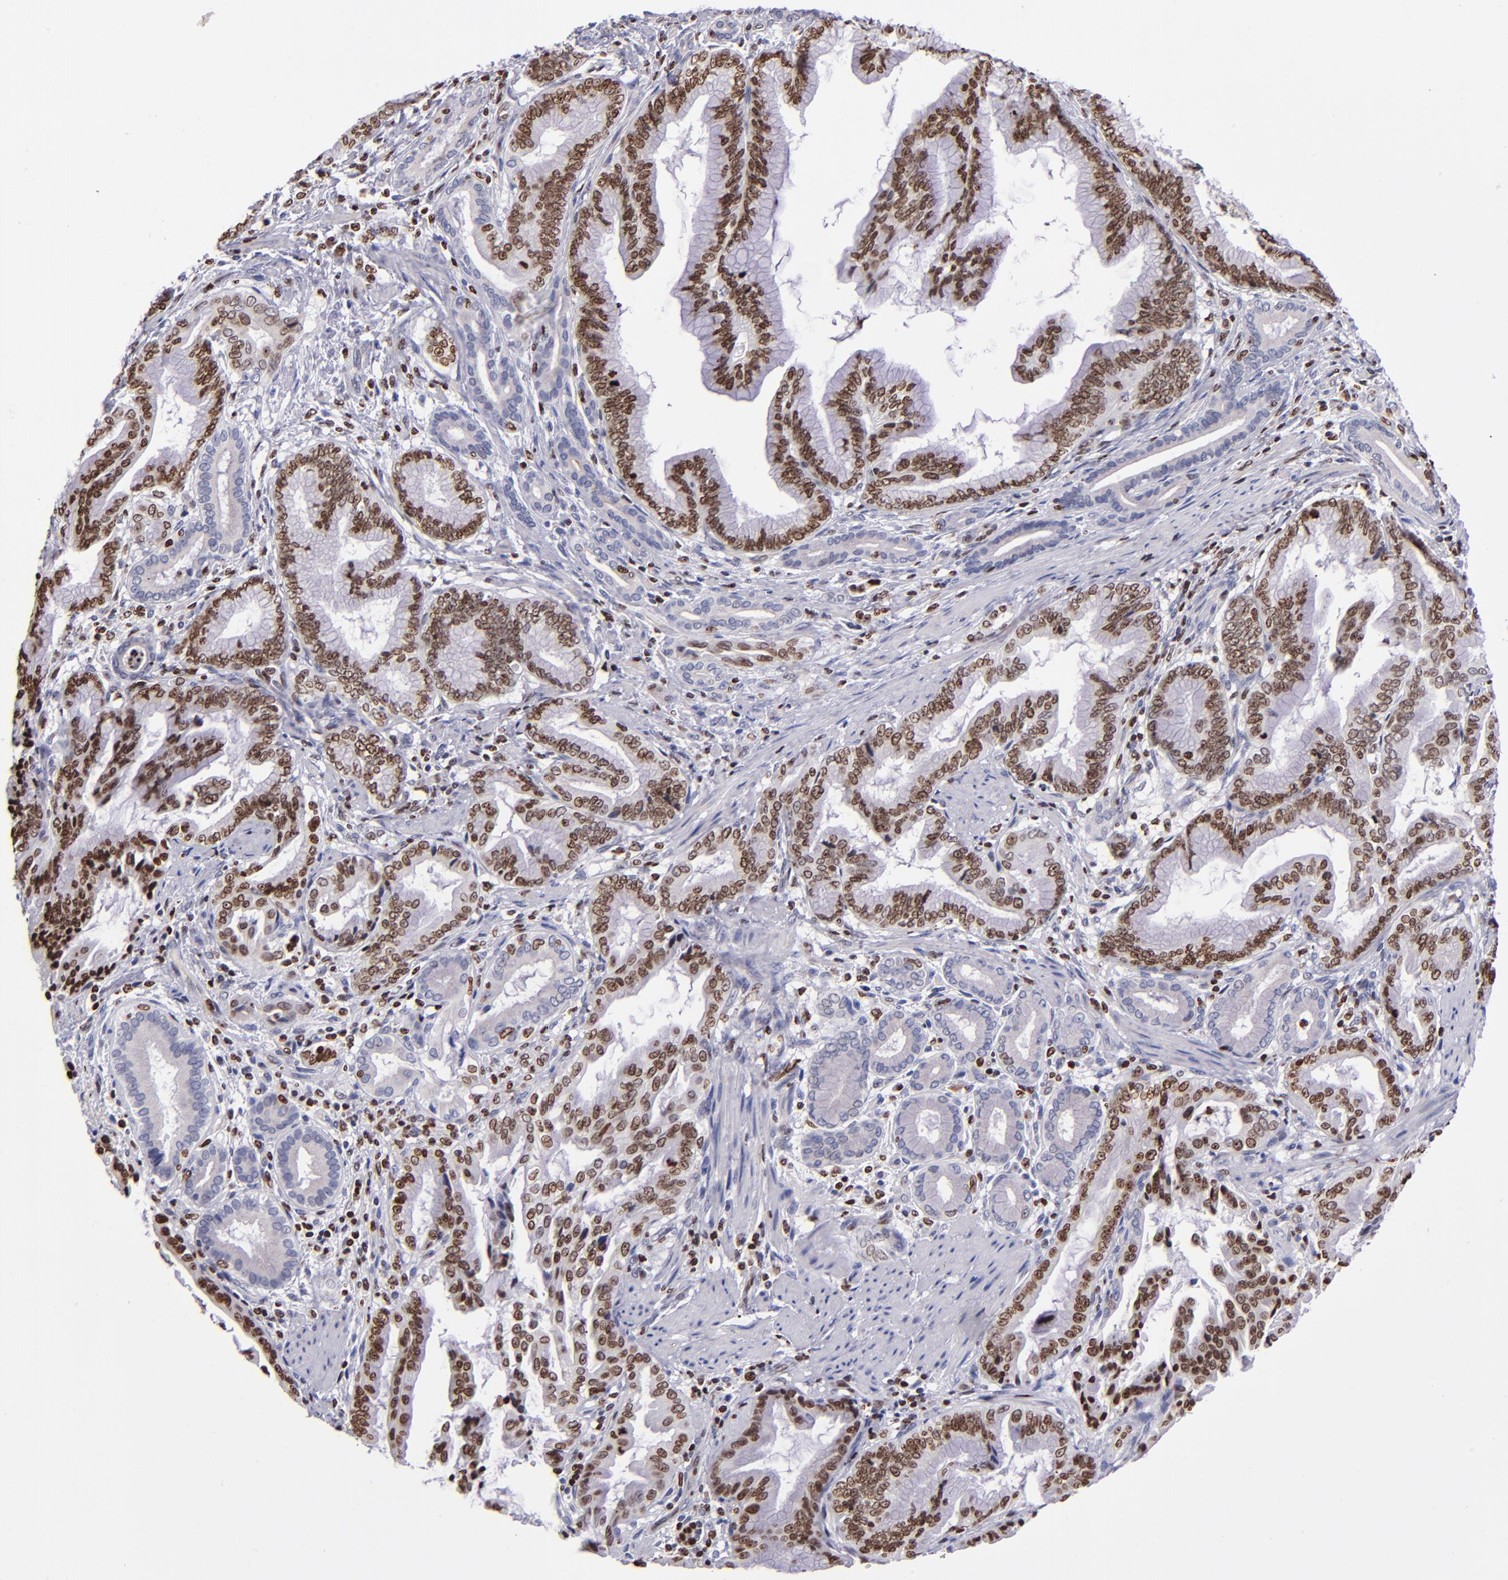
{"staining": {"intensity": "moderate", "quantity": "25%-75%", "location": "nuclear"}, "tissue": "pancreatic cancer", "cell_type": "Tumor cells", "image_type": "cancer", "snomed": [{"axis": "morphology", "description": "Adenocarcinoma, NOS"}, {"axis": "topography", "description": "Pancreas"}], "caption": "Immunohistochemical staining of pancreatic adenocarcinoma reveals medium levels of moderate nuclear protein staining in approximately 25%-75% of tumor cells. (DAB (3,3'-diaminobenzidine) IHC with brightfield microscopy, high magnification).", "gene": "CDKL5", "patient": {"sex": "female", "age": 64}}